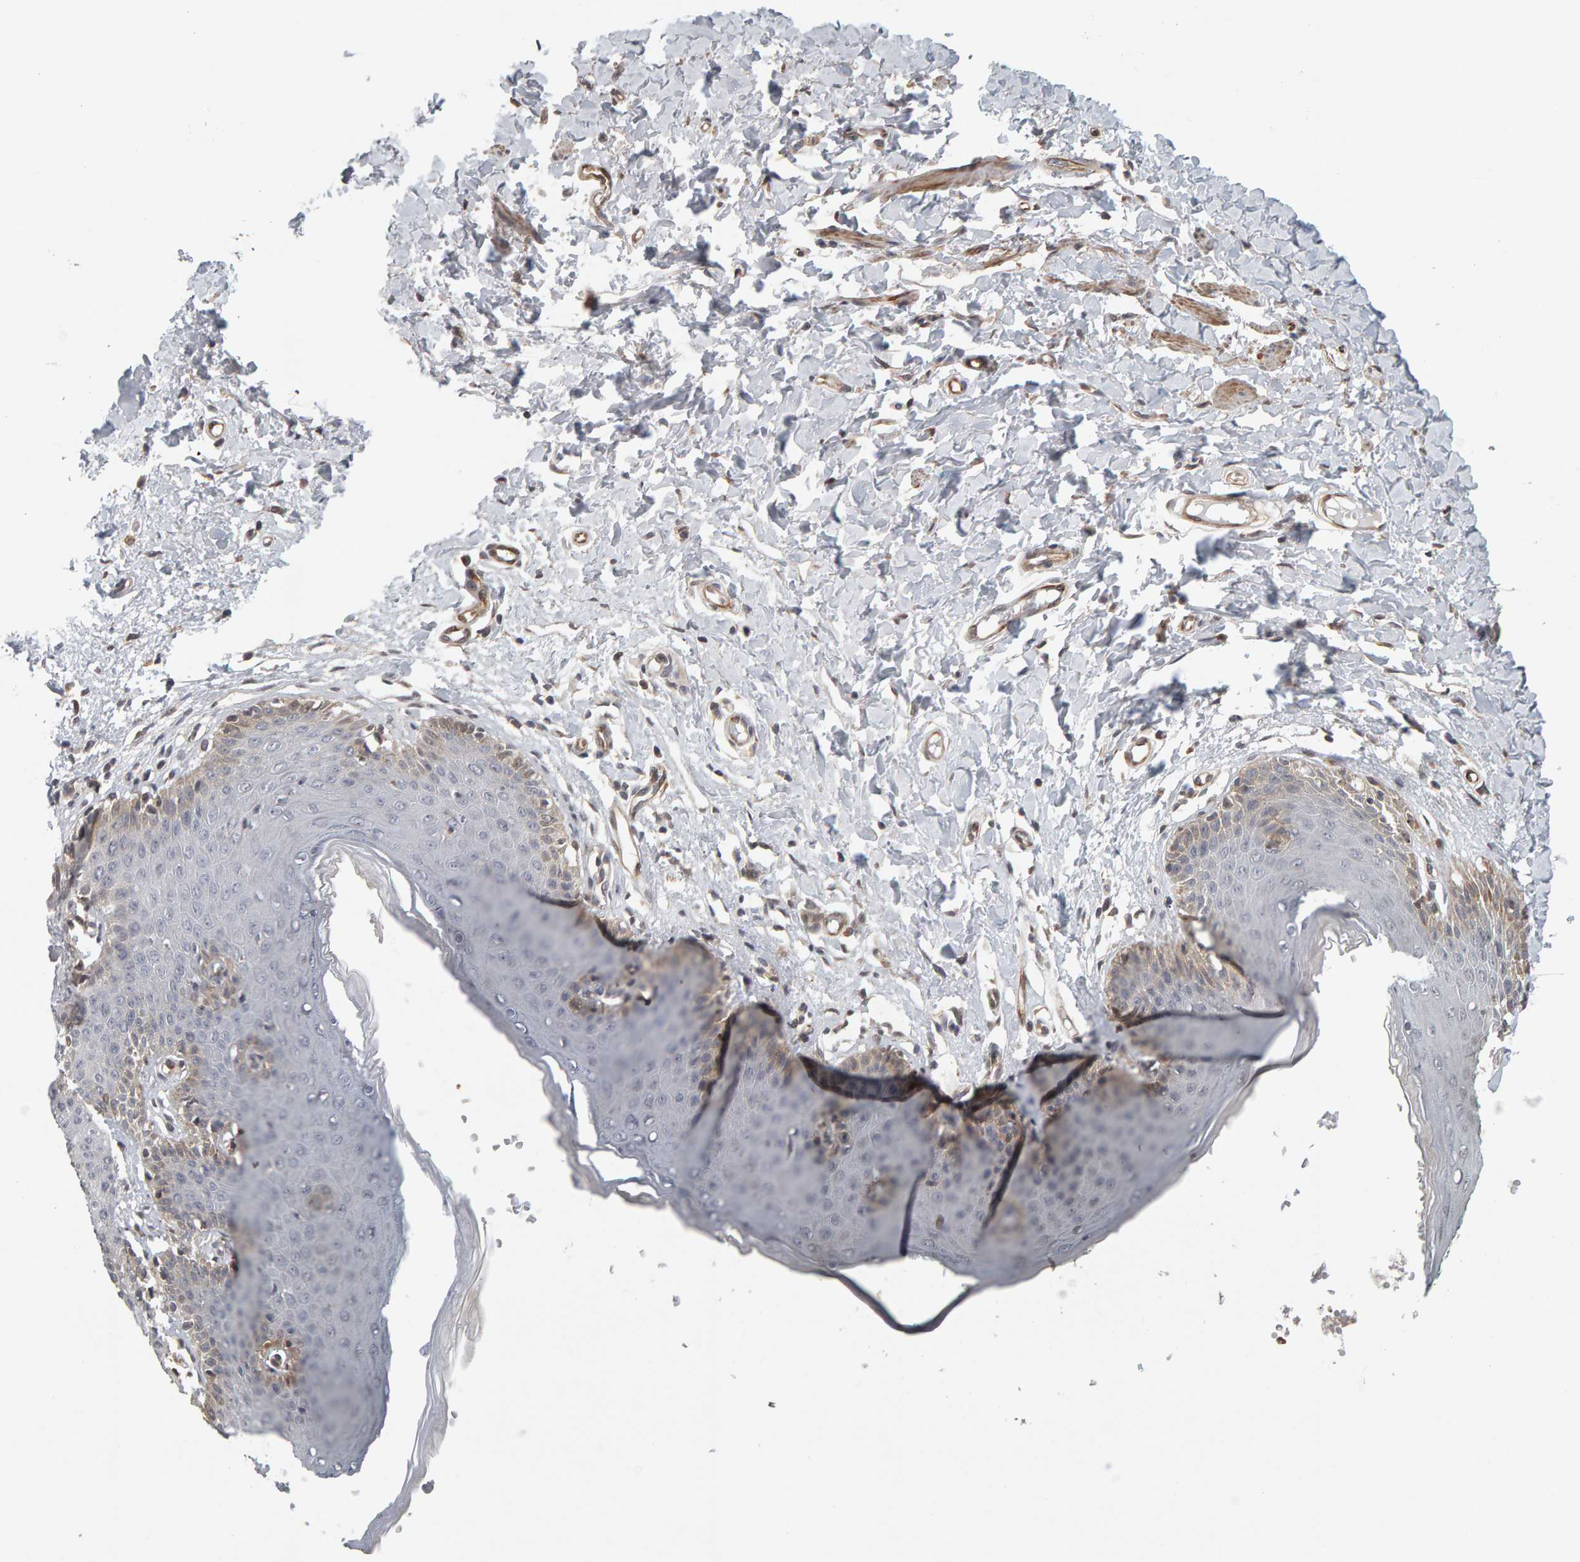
{"staining": {"intensity": "moderate", "quantity": "<25%", "location": "cytoplasmic/membranous"}, "tissue": "skin", "cell_type": "Epidermal cells", "image_type": "normal", "snomed": [{"axis": "morphology", "description": "Normal tissue, NOS"}, {"axis": "topography", "description": "Vulva"}], "caption": "IHC photomicrograph of benign human skin stained for a protein (brown), which shows low levels of moderate cytoplasmic/membranous staining in approximately <25% of epidermal cells.", "gene": "TEFM", "patient": {"sex": "female", "age": 66}}